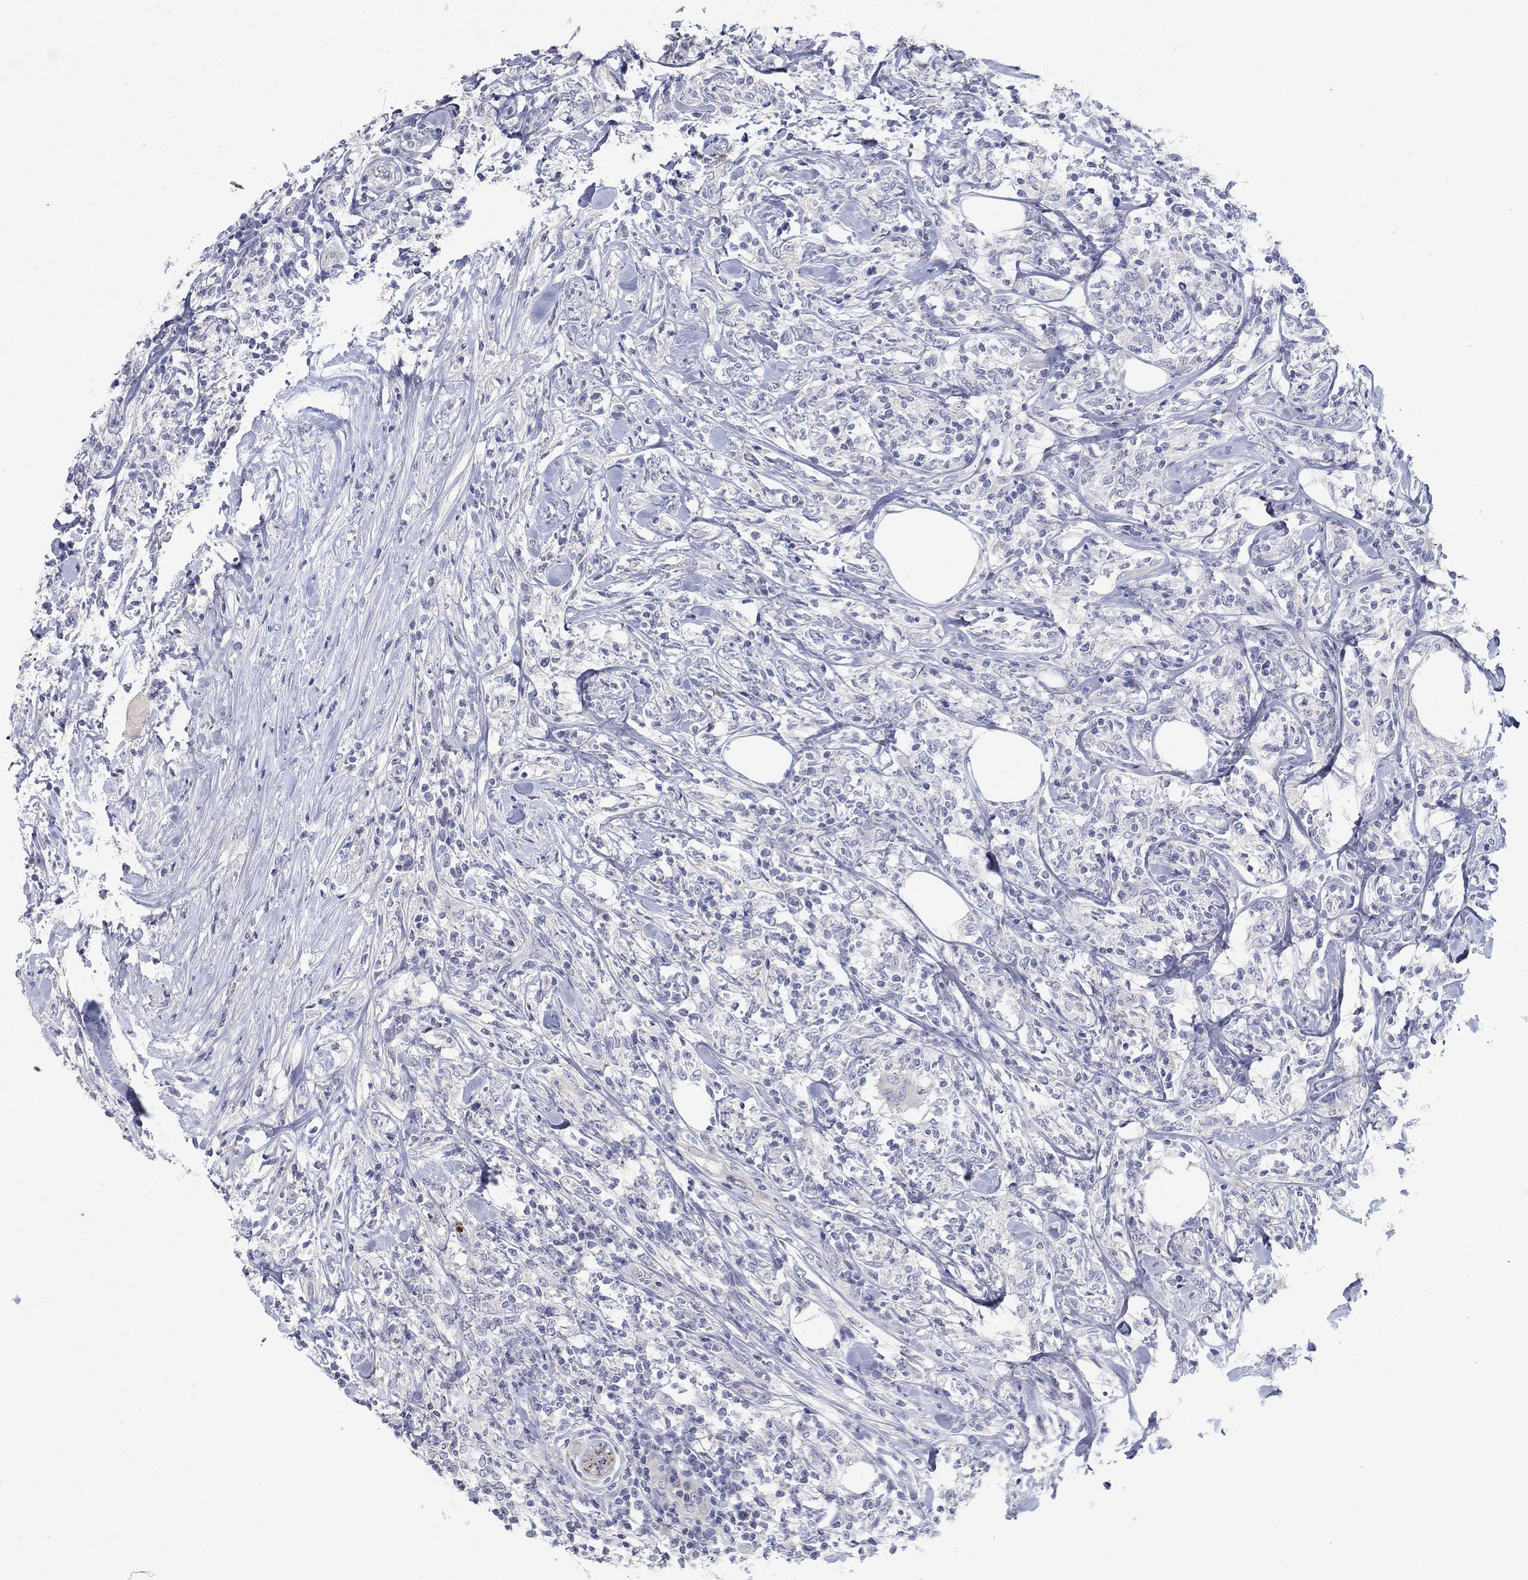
{"staining": {"intensity": "negative", "quantity": "none", "location": "none"}, "tissue": "lymphoma", "cell_type": "Tumor cells", "image_type": "cancer", "snomed": [{"axis": "morphology", "description": "Malignant lymphoma, non-Hodgkin's type, High grade"}, {"axis": "topography", "description": "Lymph node"}], "caption": "Tumor cells are negative for brown protein staining in lymphoma.", "gene": "KRT40", "patient": {"sex": "female", "age": 84}}